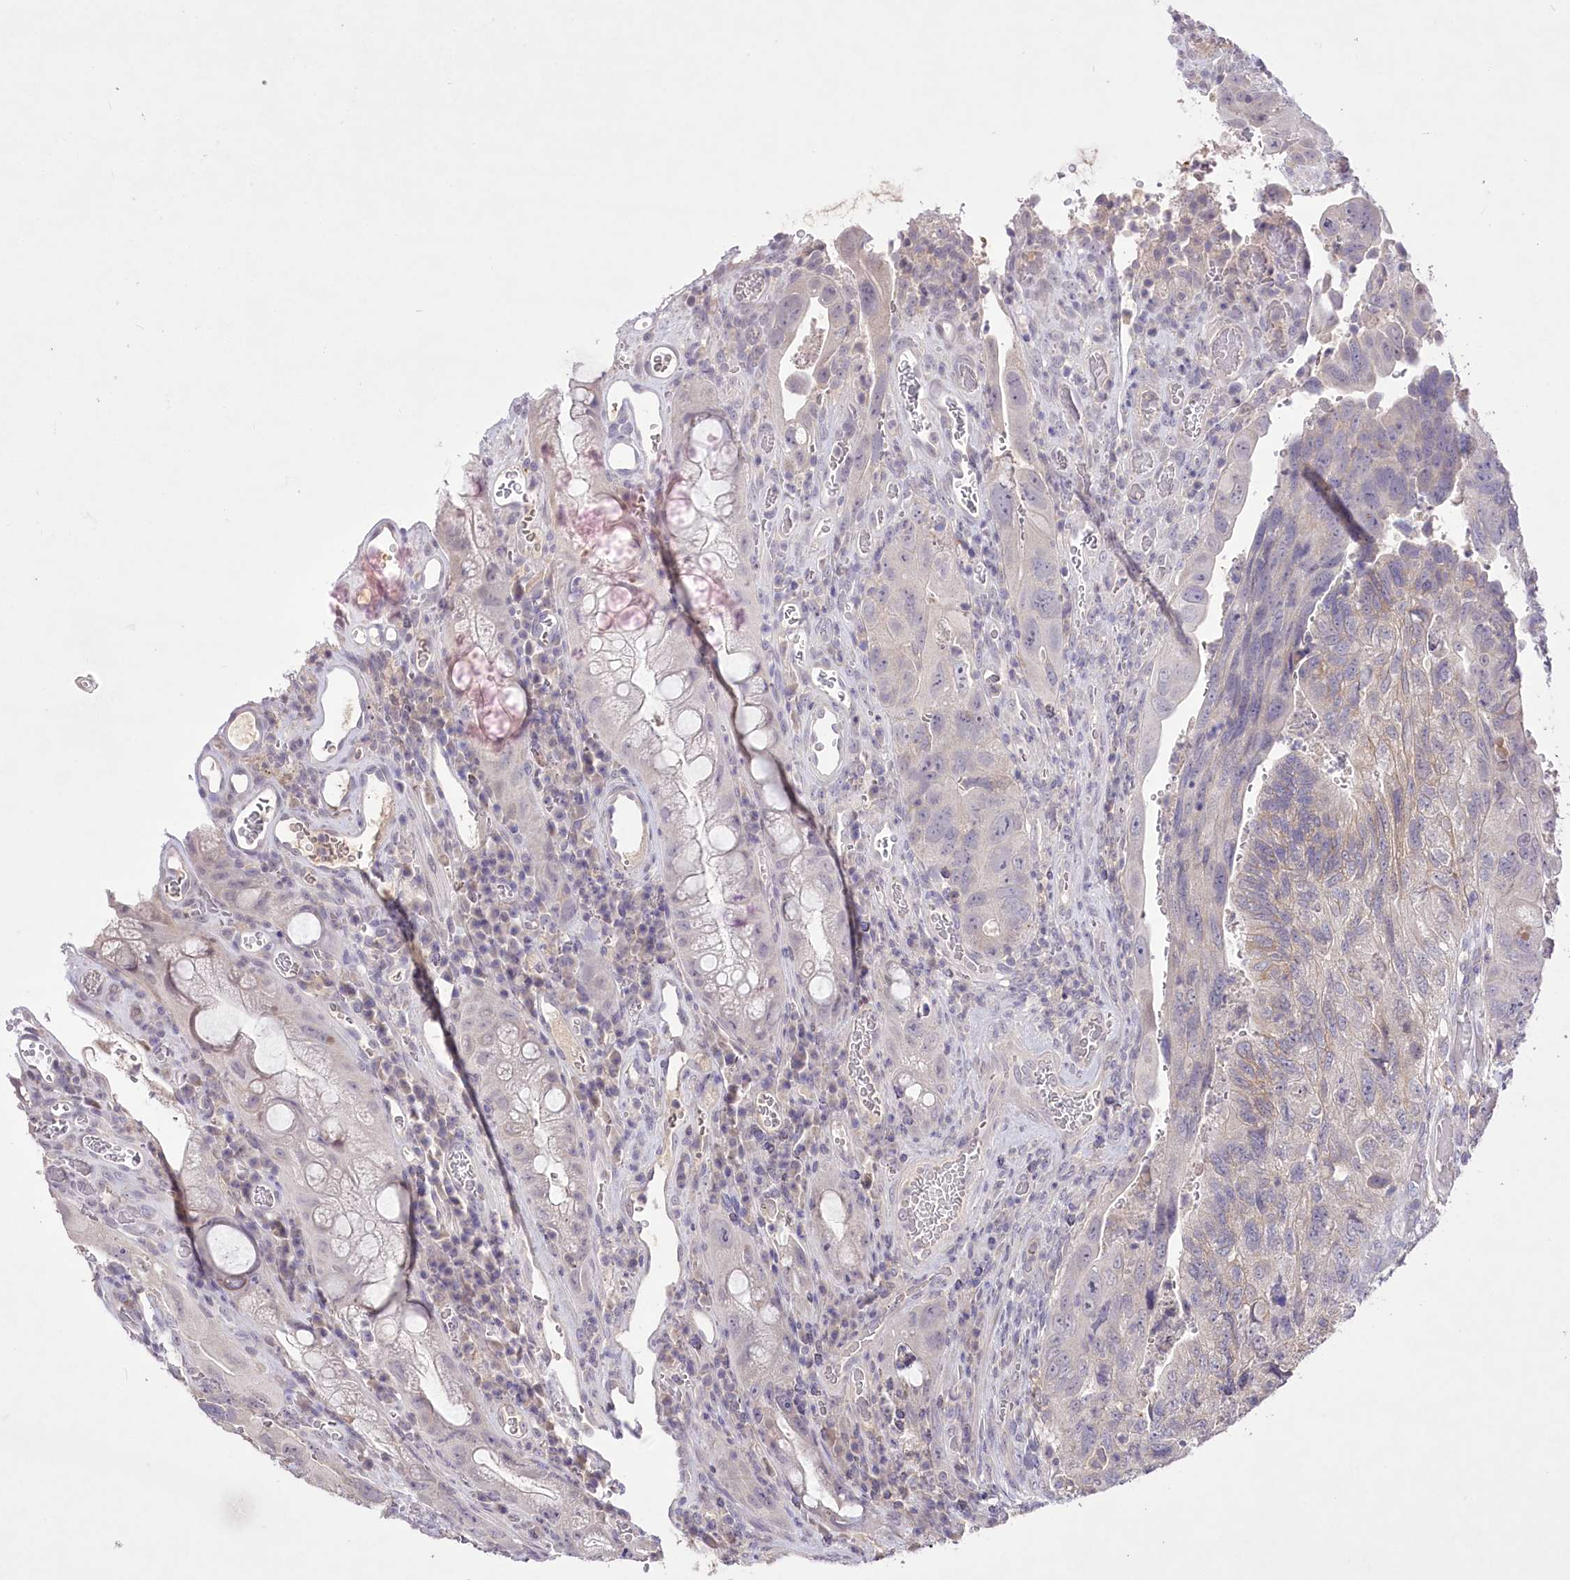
{"staining": {"intensity": "negative", "quantity": "none", "location": "none"}, "tissue": "colorectal cancer", "cell_type": "Tumor cells", "image_type": "cancer", "snomed": [{"axis": "morphology", "description": "Adenocarcinoma, NOS"}, {"axis": "topography", "description": "Rectum"}], "caption": "DAB immunohistochemical staining of human colorectal cancer shows no significant expression in tumor cells. (Immunohistochemistry, brightfield microscopy, high magnification).", "gene": "ENPP1", "patient": {"sex": "male", "age": 63}}